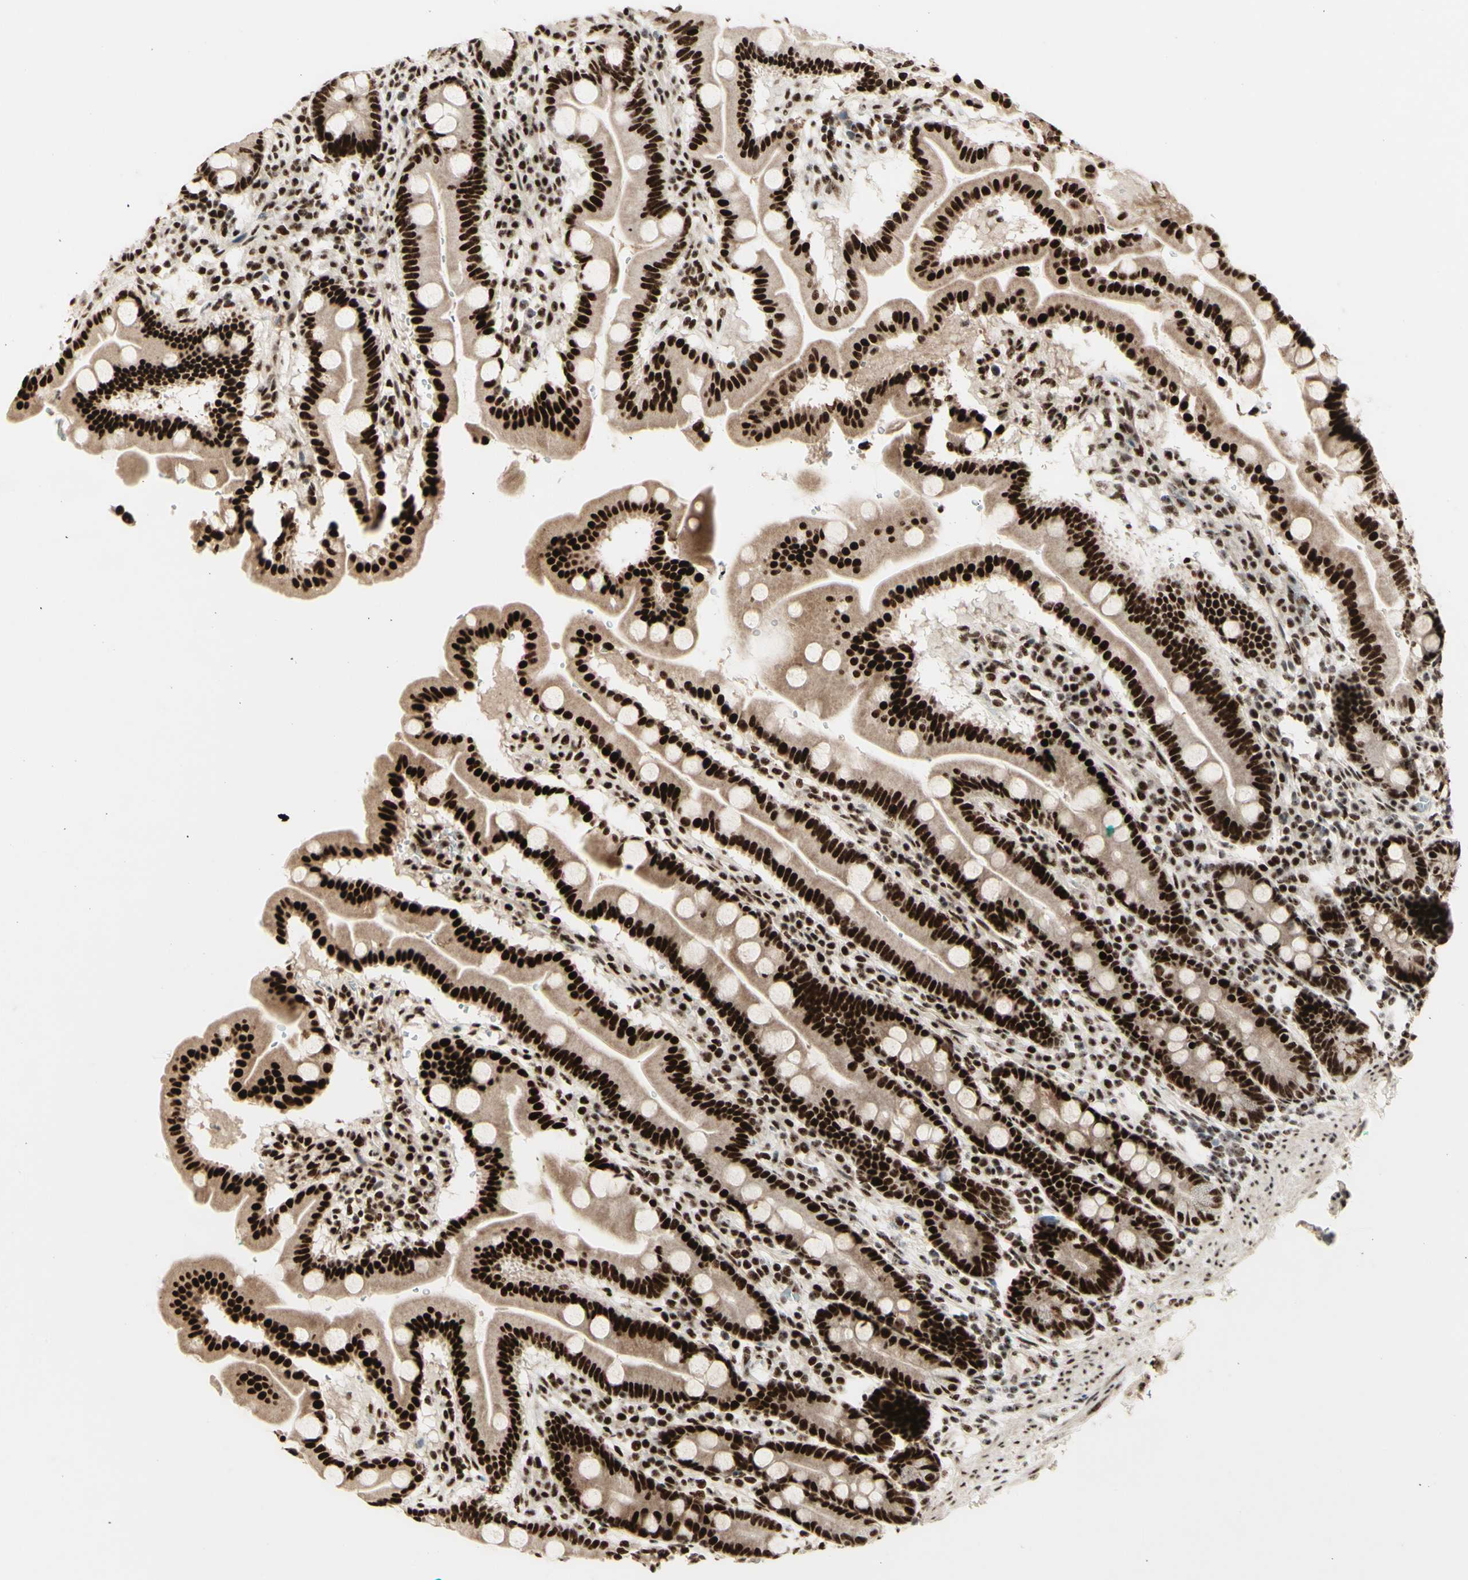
{"staining": {"intensity": "strong", "quantity": ">75%", "location": "cytoplasmic/membranous,nuclear"}, "tissue": "duodenum", "cell_type": "Glandular cells", "image_type": "normal", "snomed": [{"axis": "morphology", "description": "Normal tissue, NOS"}, {"axis": "topography", "description": "Duodenum"}], "caption": "IHC histopathology image of unremarkable duodenum stained for a protein (brown), which shows high levels of strong cytoplasmic/membranous,nuclear expression in about >75% of glandular cells.", "gene": "DHX9", "patient": {"sex": "male", "age": 50}}